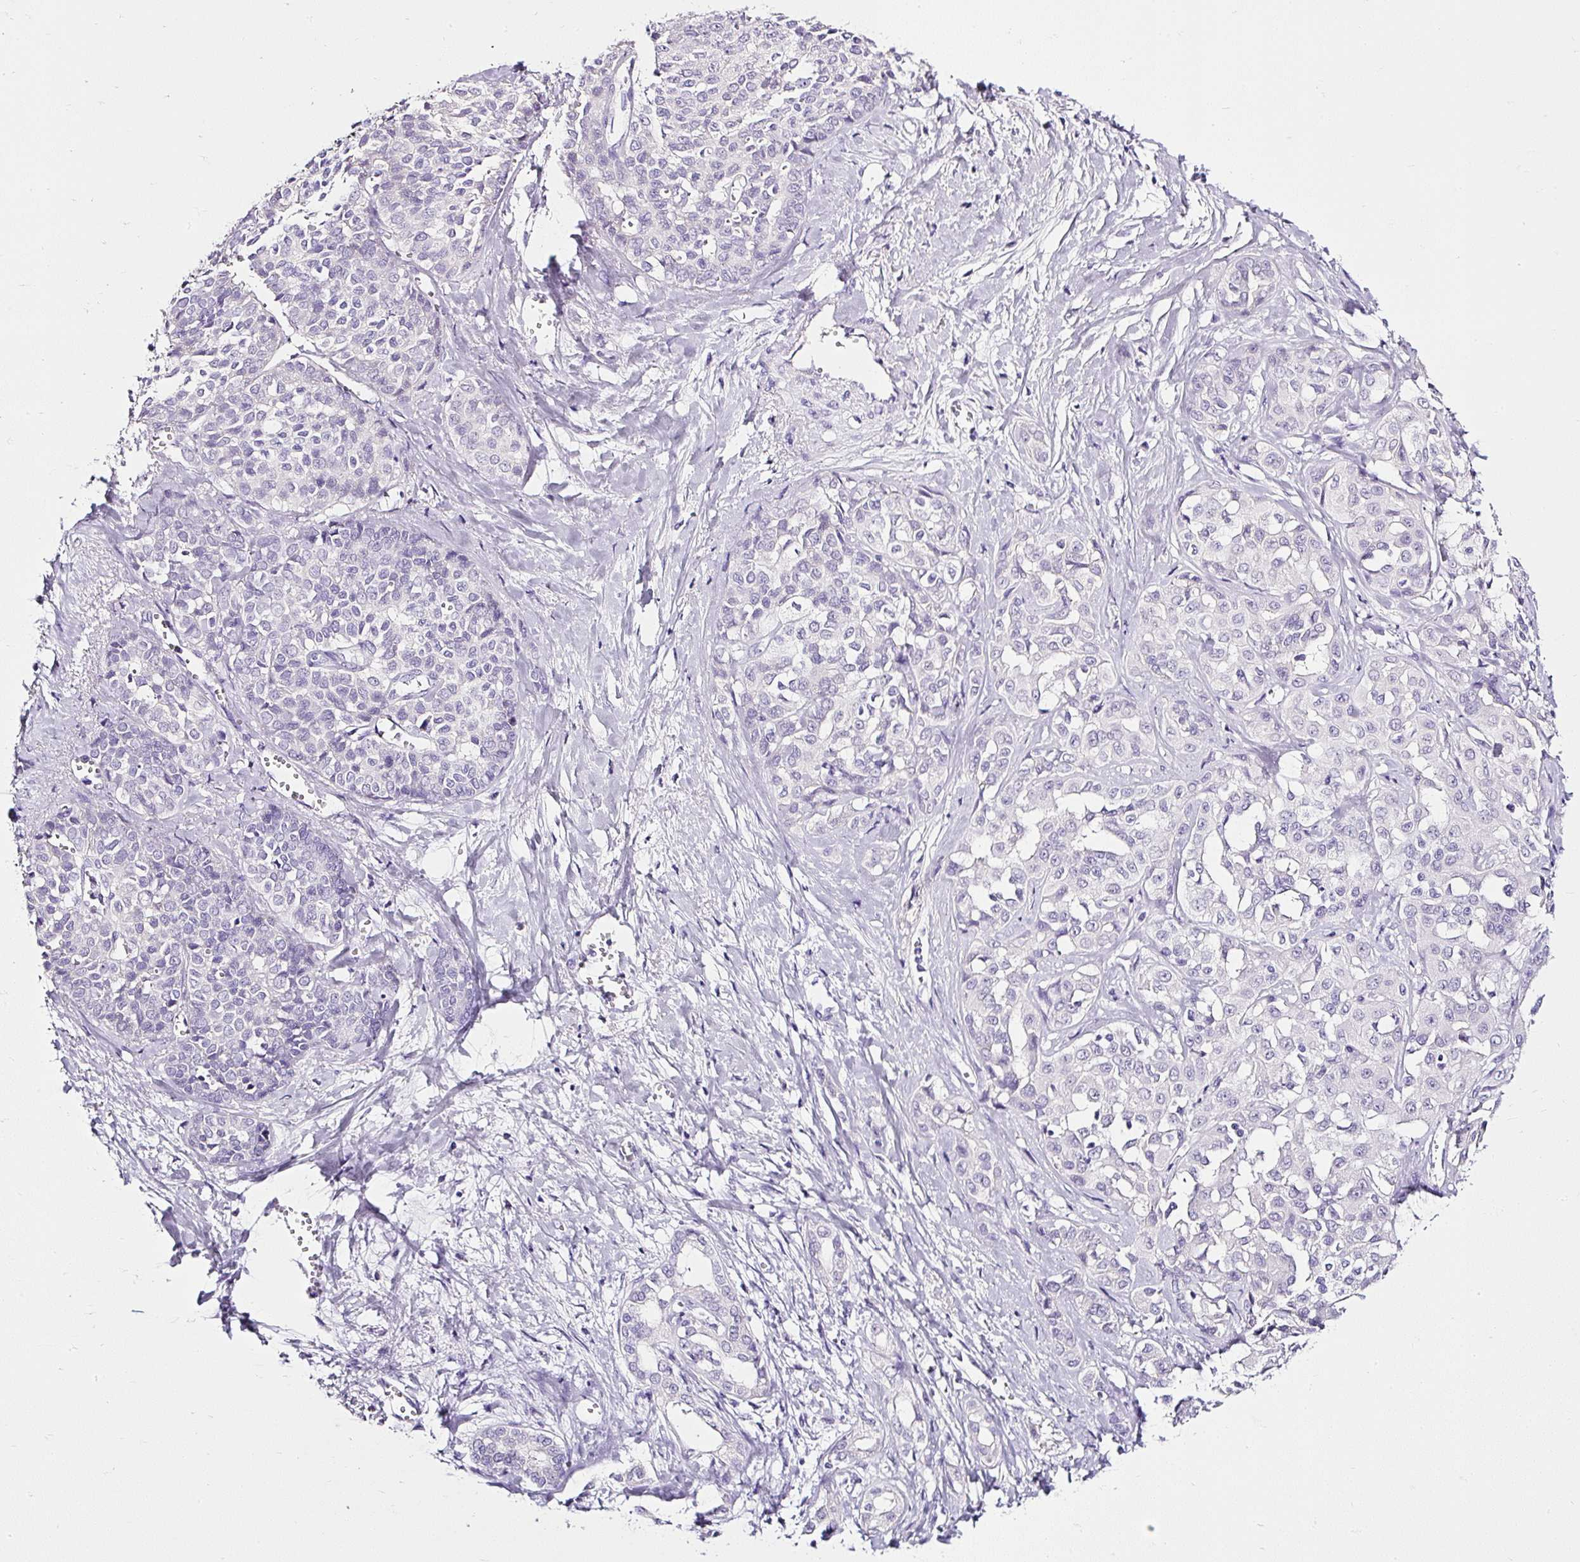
{"staining": {"intensity": "negative", "quantity": "none", "location": "none"}, "tissue": "liver cancer", "cell_type": "Tumor cells", "image_type": "cancer", "snomed": [{"axis": "morphology", "description": "Cholangiocarcinoma"}, {"axis": "topography", "description": "Liver"}], "caption": "The immunohistochemistry micrograph has no significant expression in tumor cells of cholangiocarcinoma (liver) tissue. (DAB (3,3'-diaminobenzidine) IHC with hematoxylin counter stain).", "gene": "ATP2A1", "patient": {"sex": "female", "age": 77}}